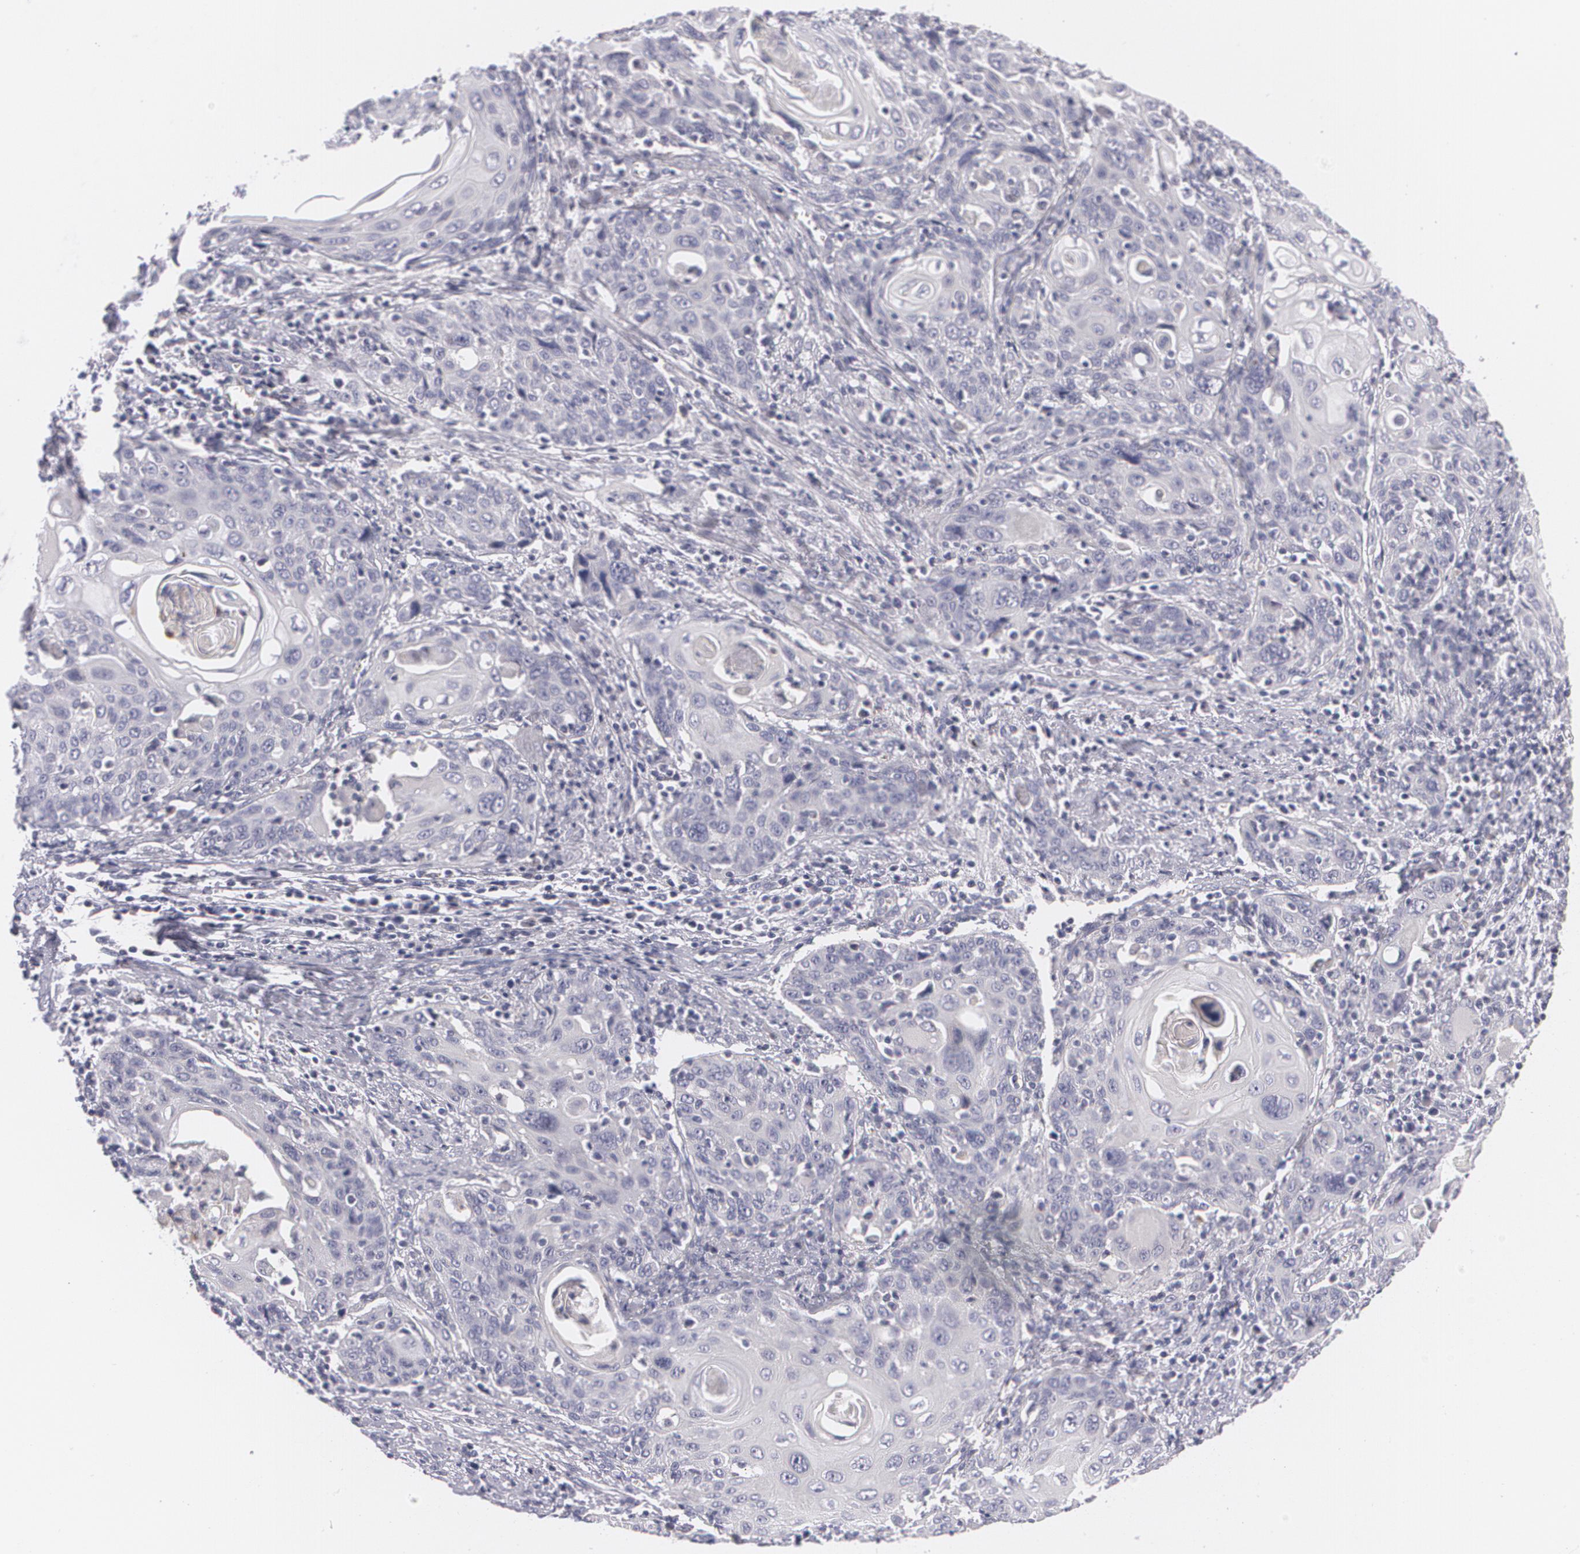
{"staining": {"intensity": "negative", "quantity": "none", "location": "none"}, "tissue": "cervical cancer", "cell_type": "Tumor cells", "image_type": "cancer", "snomed": [{"axis": "morphology", "description": "Squamous cell carcinoma, NOS"}, {"axis": "topography", "description": "Cervix"}], "caption": "Protein analysis of cervical cancer (squamous cell carcinoma) exhibits no significant expression in tumor cells.", "gene": "FAM181A", "patient": {"sex": "female", "age": 54}}